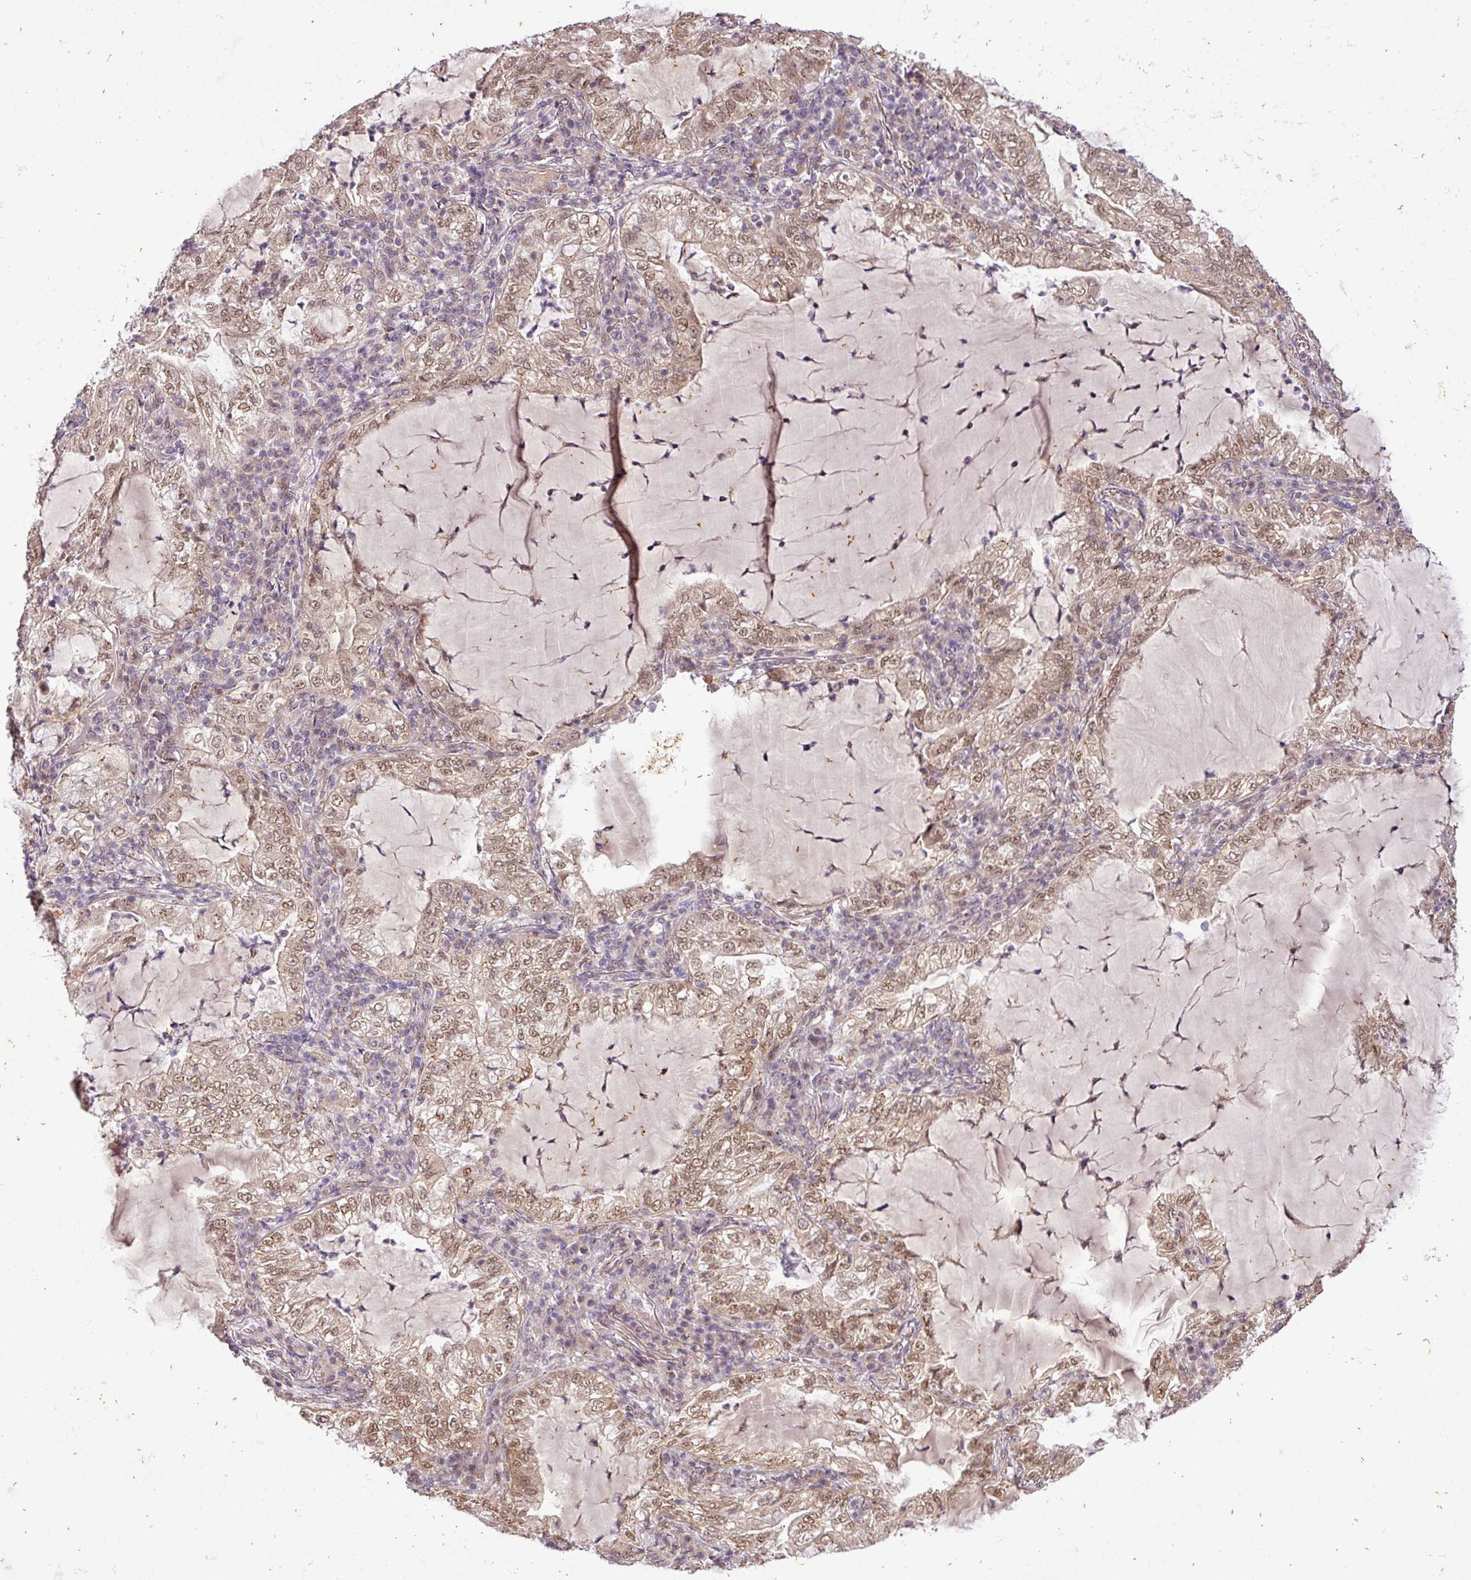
{"staining": {"intensity": "moderate", "quantity": ">75%", "location": "nuclear"}, "tissue": "lung cancer", "cell_type": "Tumor cells", "image_type": "cancer", "snomed": [{"axis": "morphology", "description": "Adenocarcinoma, NOS"}, {"axis": "topography", "description": "Lung"}], "caption": "Moderate nuclear staining is seen in about >75% of tumor cells in lung cancer (adenocarcinoma).", "gene": "C1orf226", "patient": {"sex": "female", "age": 73}}